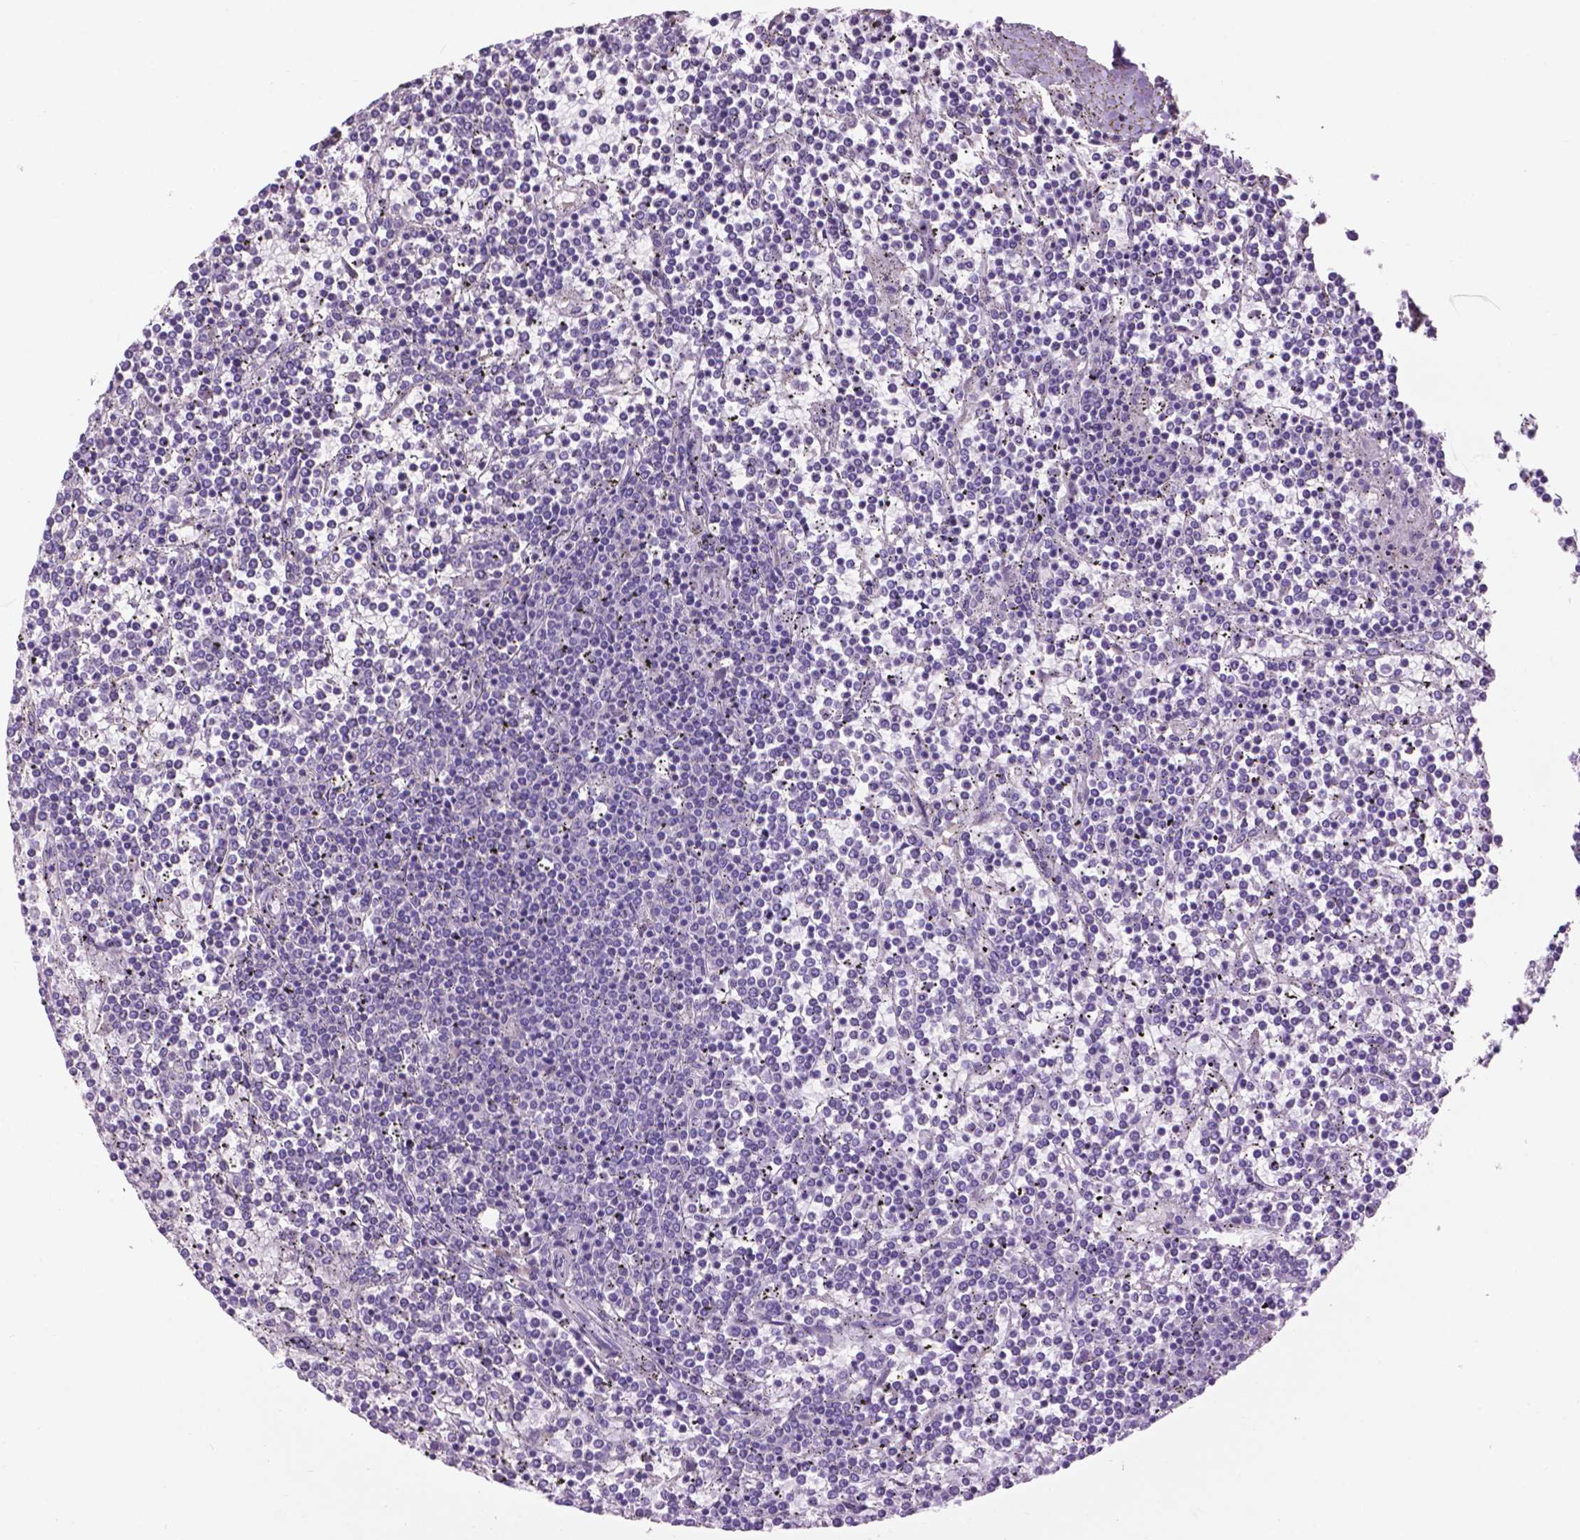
{"staining": {"intensity": "negative", "quantity": "none", "location": "none"}, "tissue": "lymphoma", "cell_type": "Tumor cells", "image_type": "cancer", "snomed": [{"axis": "morphology", "description": "Malignant lymphoma, non-Hodgkin's type, Low grade"}, {"axis": "topography", "description": "Spleen"}], "caption": "Immunohistochemistry of human low-grade malignant lymphoma, non-Hodgkin's type reveals no staining in tumor cells.", "gene": "CRYBA4", "patient": {"sex": "female", "age": 19}}